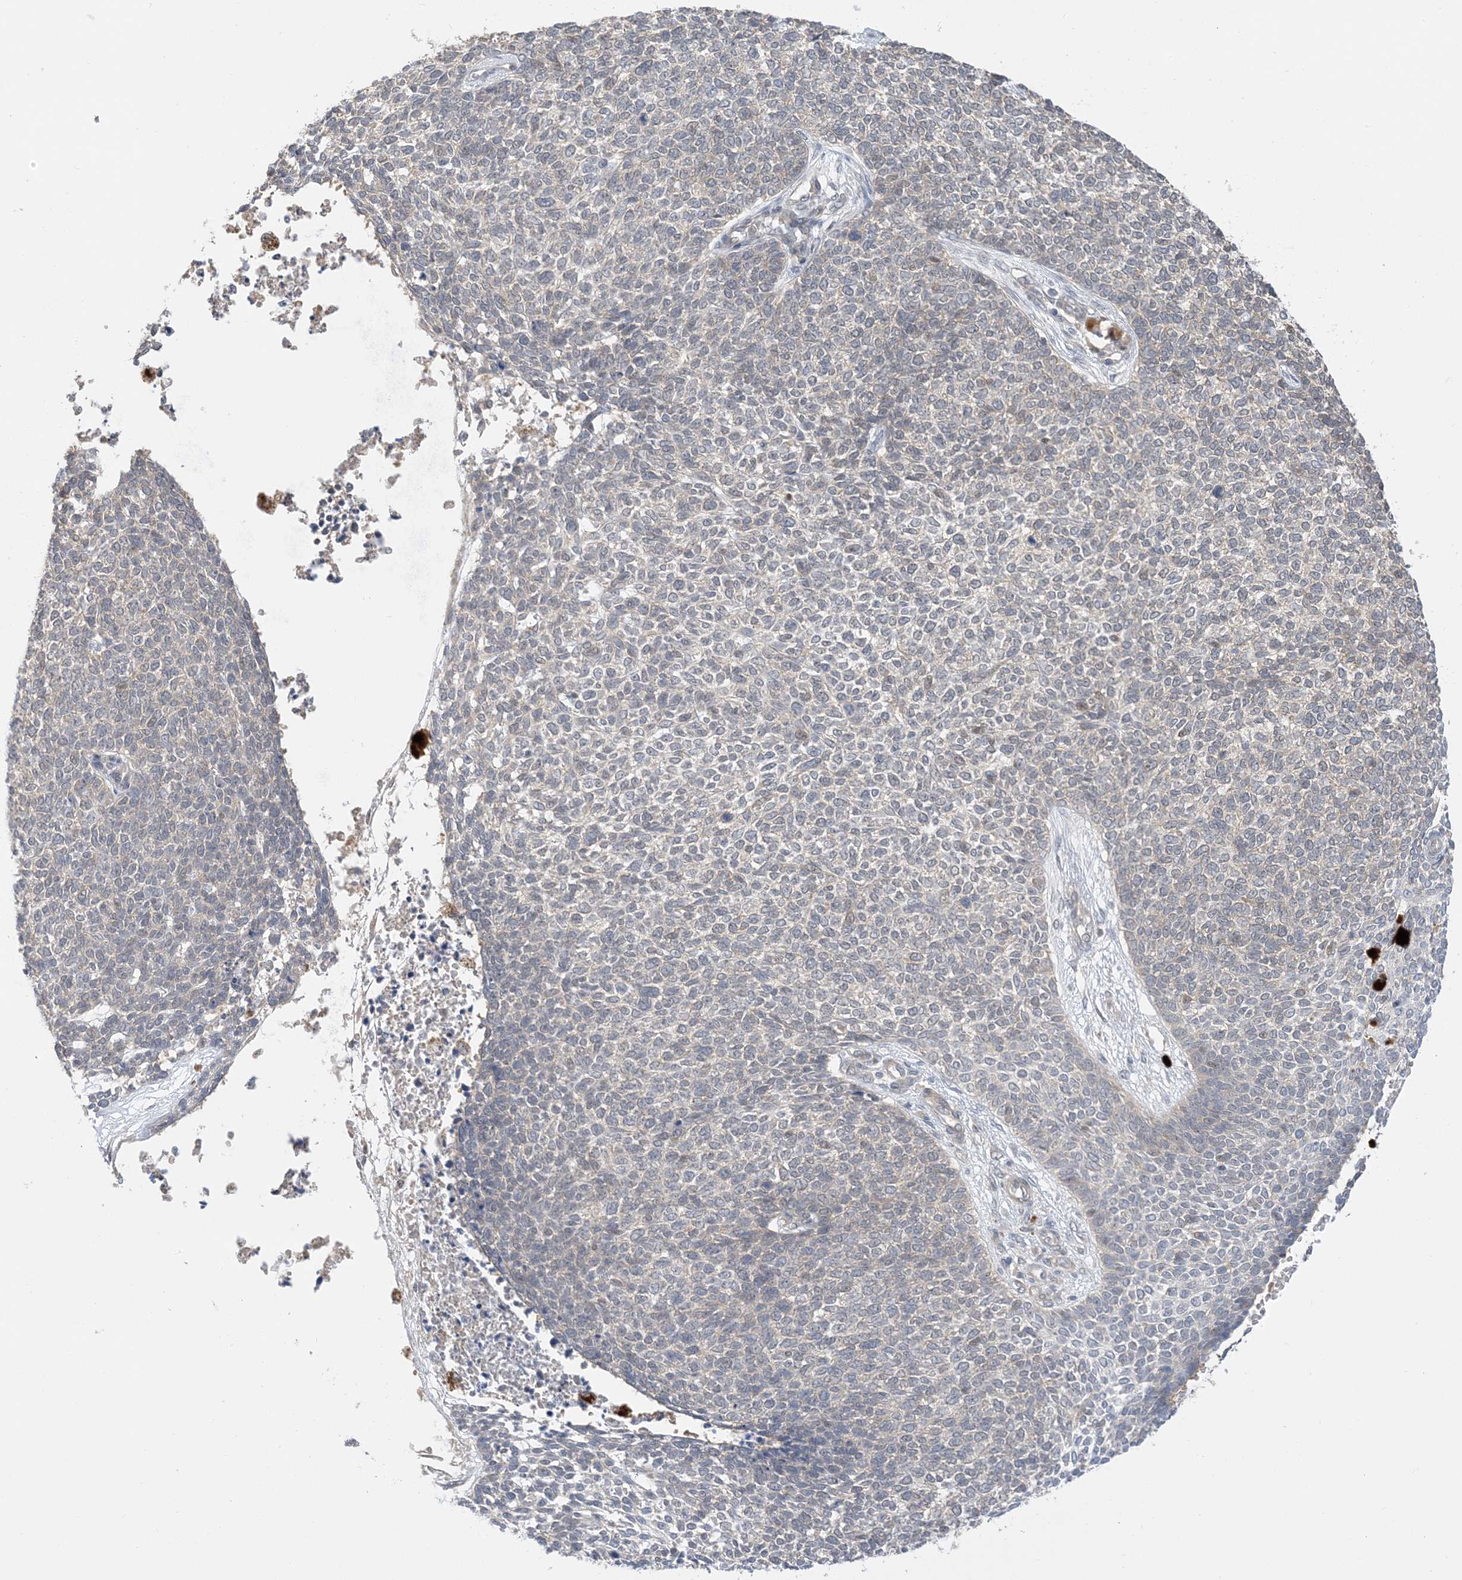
{"staining": {"intensity": "negative", "quantity": "none", "location": "none"}, "tissue": "skin cancer", "cell_type": "Tumor cells", "image_type": "cancer", "snomed": [{"axis": "morphology", "description": "Basal cell carcinoma"}, {"axis": "topography", "description": "Skin"}], "caption": "DAB (3,3'-diaminobenzidine) immunohistochemical staining of human skin basal cell carcinoma displays no significant positivity in tumor cells.", "gene": "WDR26", "patient": {"sex": "female", "age": 84}}